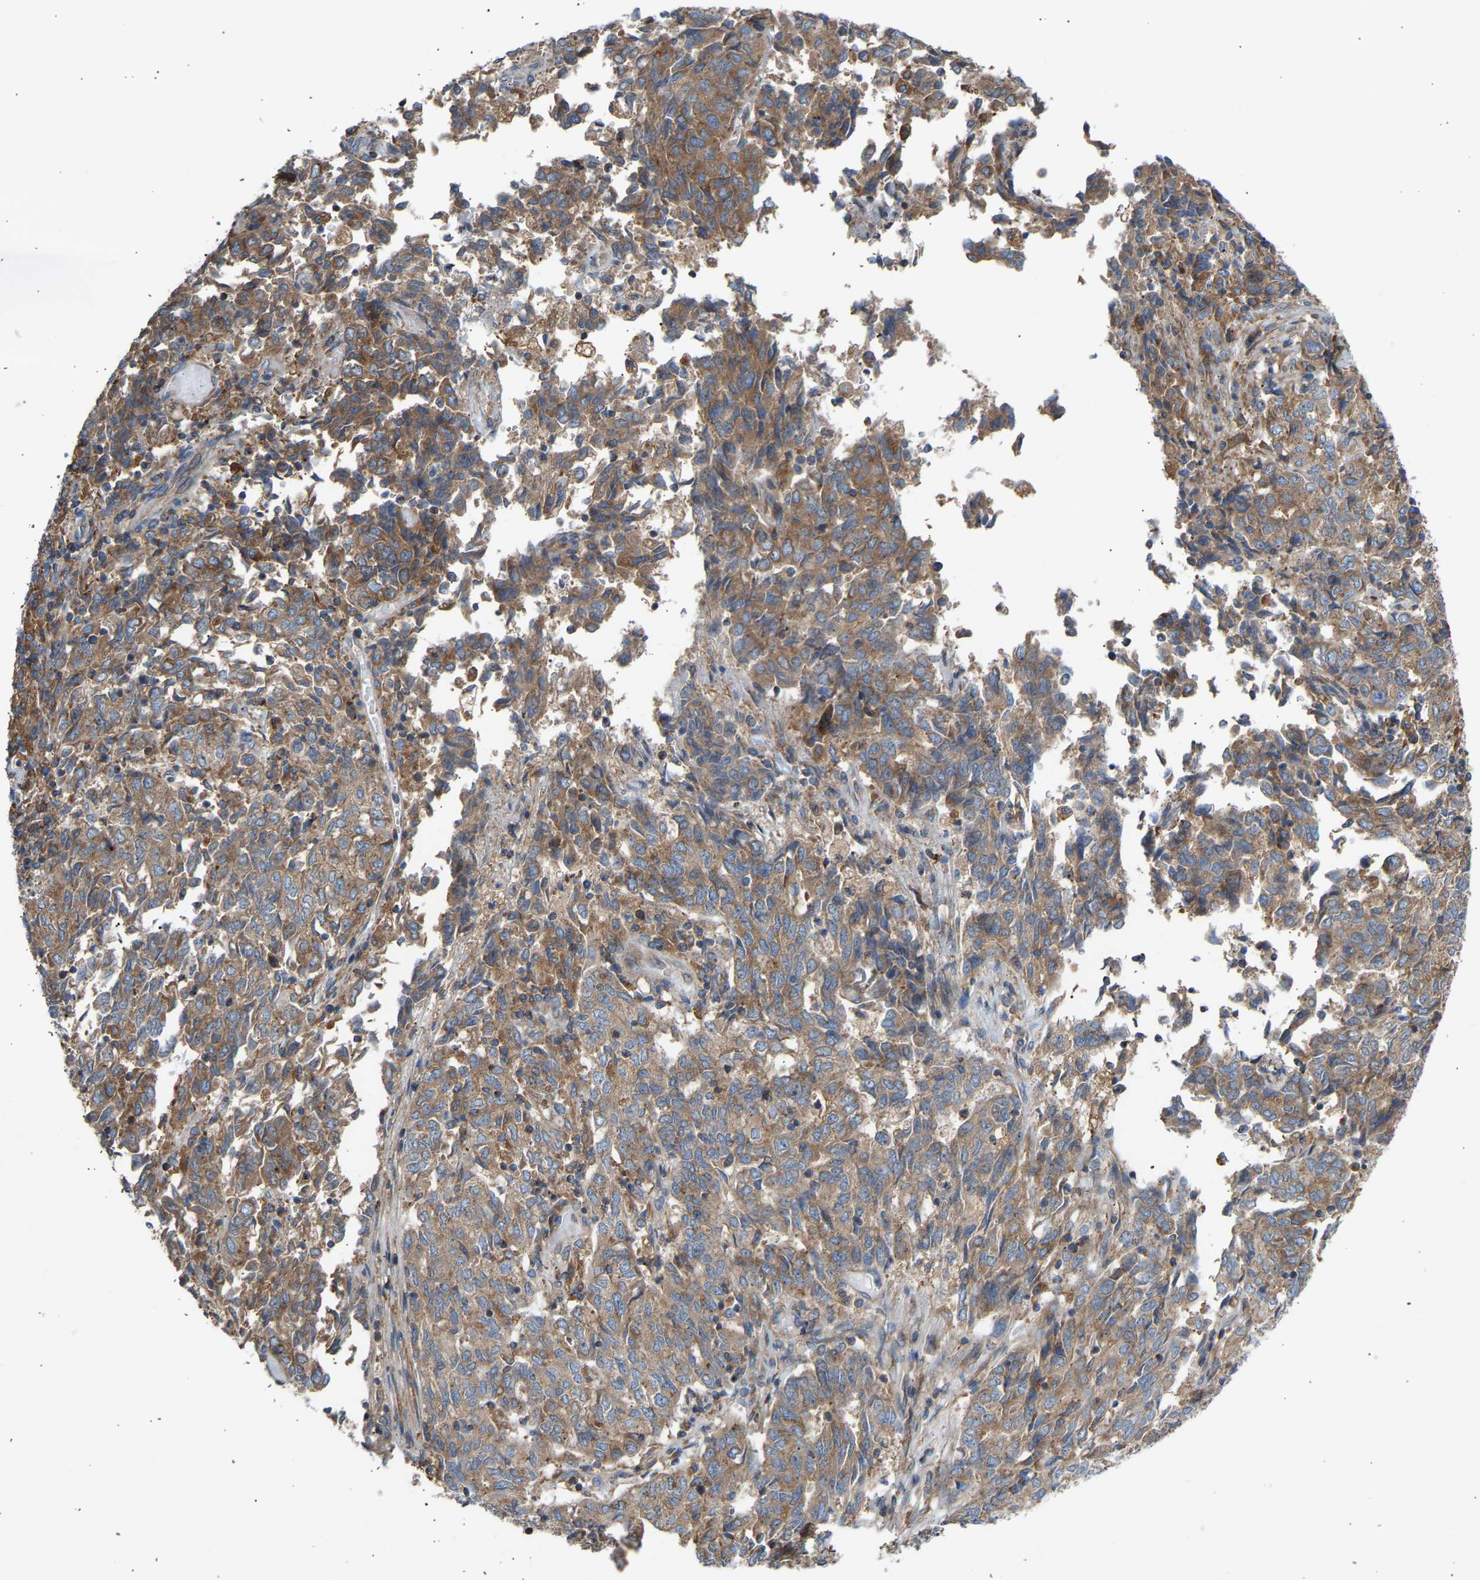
{"staining": {"intensity": "moderate", "quantity": ">75%", "location": "cytoplasmic/membranous"}, "tissue": "endometrial cancer", "cell_type": "Tumor cells", "image_type": "cancer", "snomed": [{"axis": "morphology", "description": "Adenocarcinoma, NOS"}, {"axis": "topography", "description": "Endometrium"}], "caption": "Immunohistochemical staining of adenocarcinoma (endometrial) exhibits medium levels of moderate cytoplasmic/membranous protein positivity in about >75% of tumor cells.", "gene": "GCN1", "patient": {"sex": "female", "age": 80}}